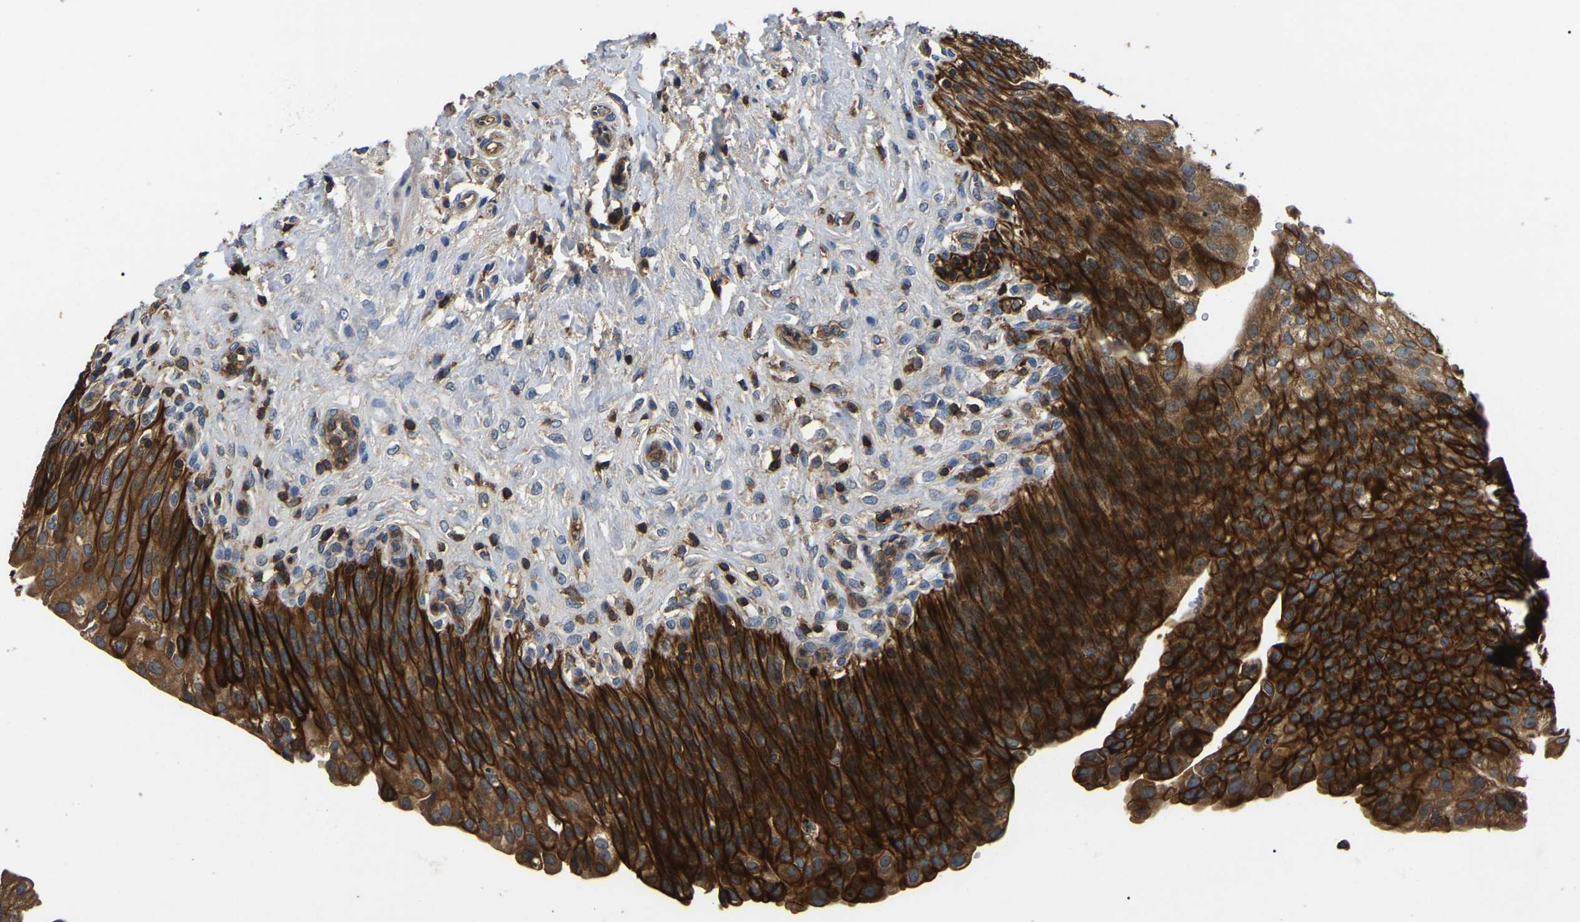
{"staining": {"intensity": "strong", "quantity": ">75%", "location": "cytoplasmic/membranous"}, "tissue": "urinary bladder", "cell_type": "Urothelial cells", "image_type": "normal", "snomed": [{"axis": "morphology", "description": "Urothelial carcinoma, High grade"}, {"axis": "topography", "description": "Urinary bladder"}], "caption": "High-power microscopy captured an IHC histopathology image of benign urinary bladder, revealing strong cytoplasmic/membranous positivity in approximately >75% of urothelial cells. (DAB IHC, brown staining for protein, blue staining for nuclei).", "gene": "SMPD2", "patient": {"sex": "male", "age": 46}}